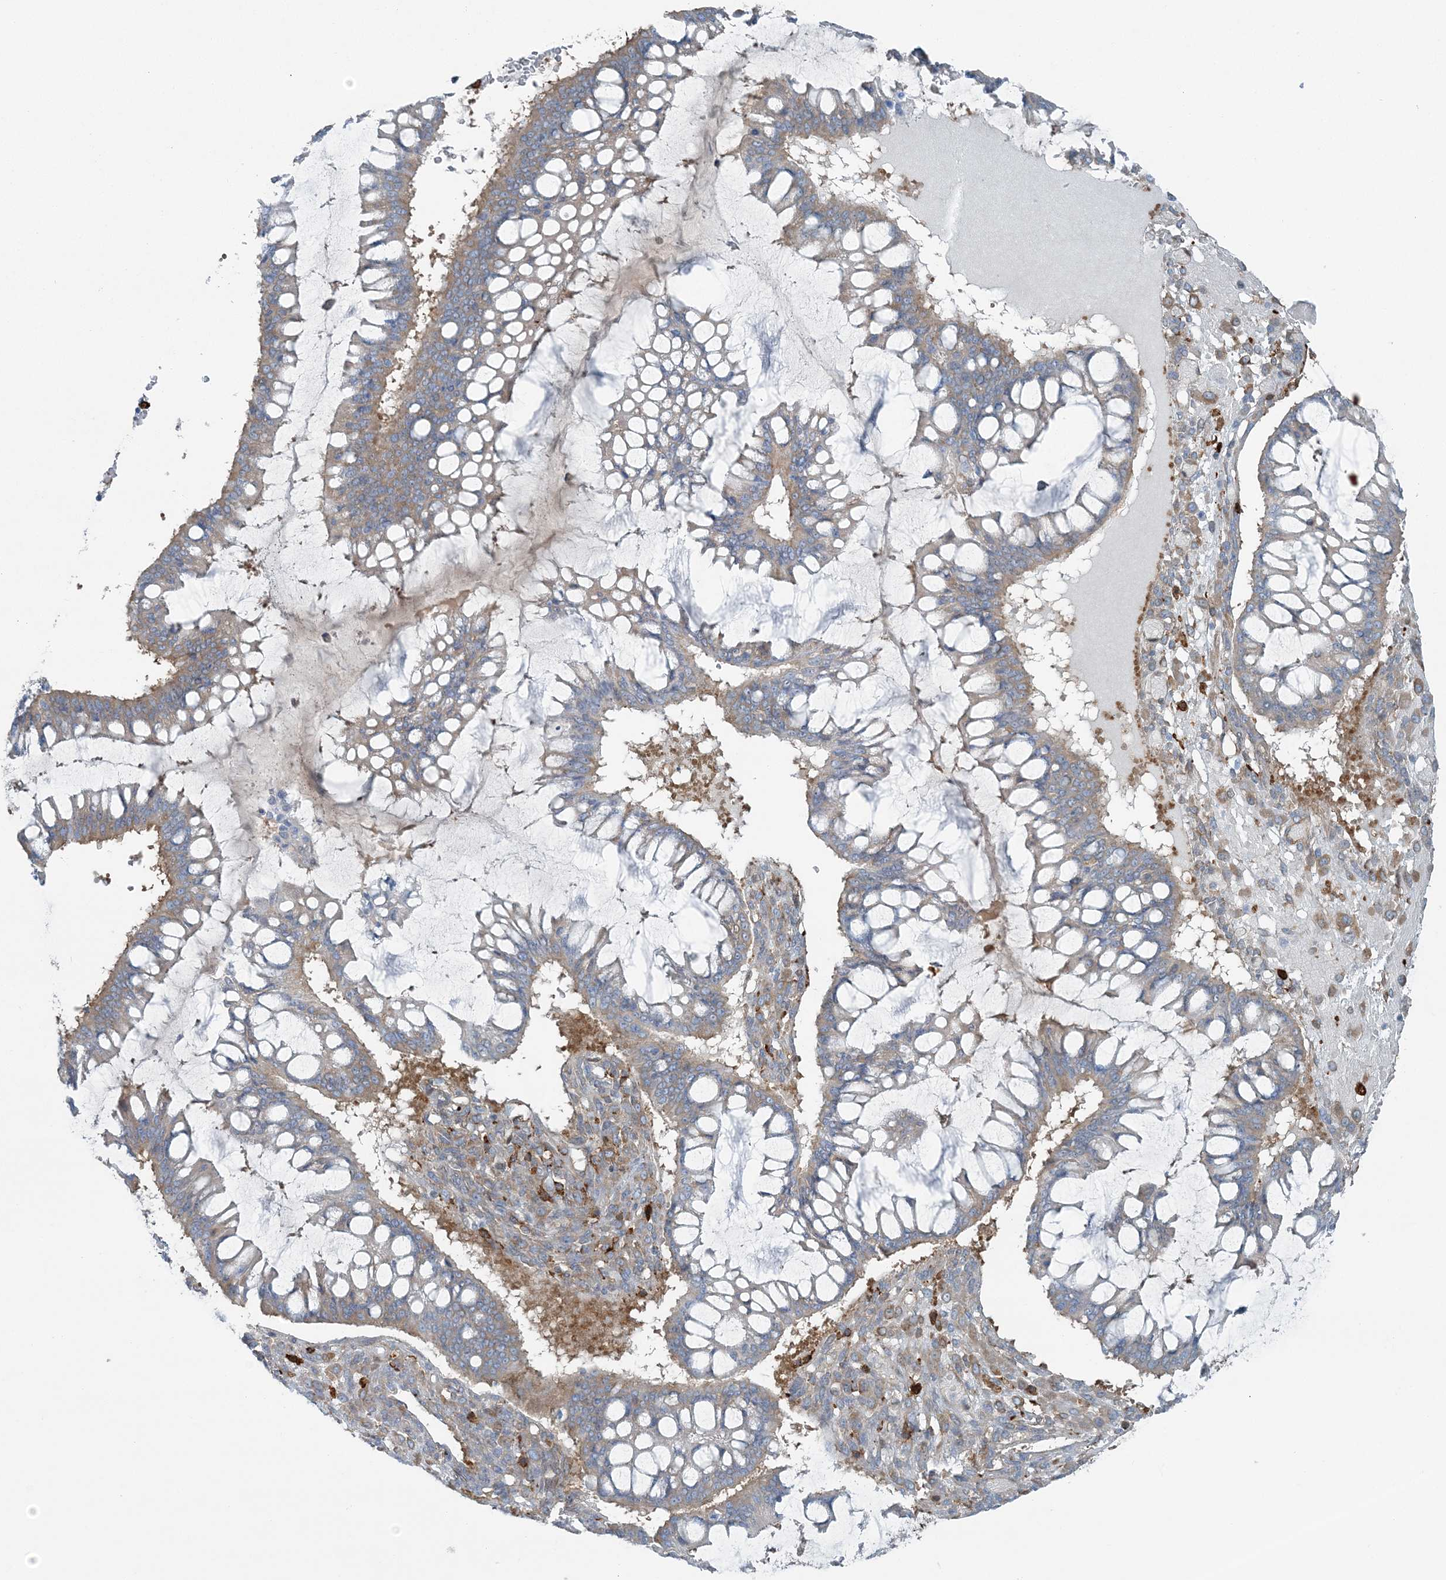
{"staining": {"intensity": "weak", "quantity": "25%-75%", "location": "cytoplasmic/membranous"}, "tissue": "ovarian cancer", "cell_type": "Tumor cells", "image_type": "cancer", "snomed": [{"axis": "morphology", "description": "Cystadenocarcinoma, mucinous, NOS"}, {"axis": "topography", "description": "Ovary"}], "caption": "Weak cytoplasmic/membranous protein expression is identified in approximately 25%-75% of tumor cells in ovarian mucinous cystadenocarcinoma. (Brightfield microscopy of DAB IHC at high magnification).", "gene": "SNX2", "patient": {"sex": "female", "age": 73}}